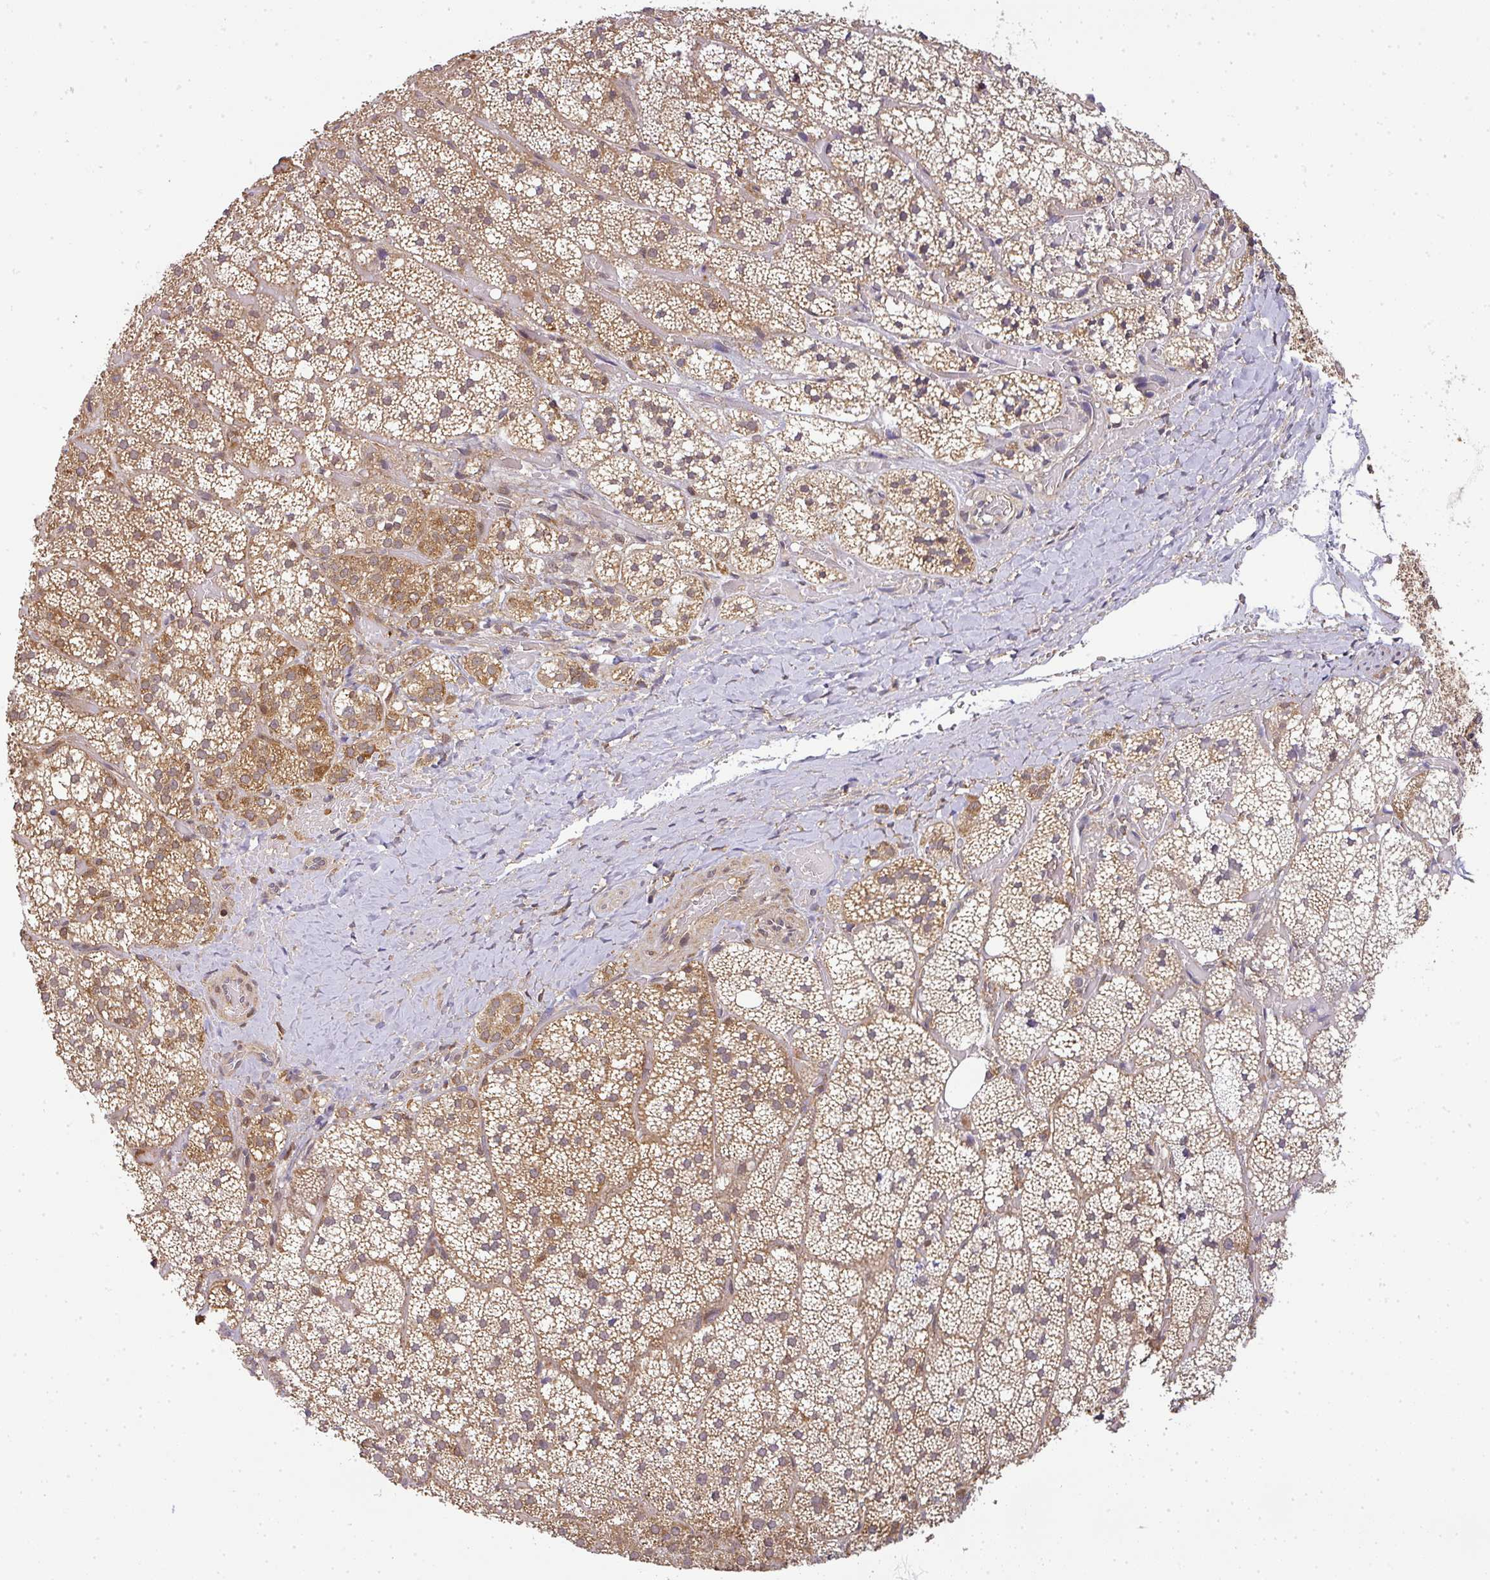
{"staining": {"intensity": "moderate", "quantity": ">75%", "location": "cytoplasmic/membranous"}, "tissue": "adrenal gland", "cell_type": "Glandular cells", "image_type": "normal", "snomed": [{"axis": "morphology", "description": "Normal tissue, NOS"}, {"axis": "topography", "description": "Adrenal gland"}], "caption": "Immunohistochemistry (DAB) staining of normal adrenal gland shows moderate cytoplasmic/membranous protein staining in about >75% of glandular cells. Immunohistochemistry stains the protein in brown and the nuclei are stained blue.", "gene": "MALSU1", "patient": {"sex": "male", "age": 53}}